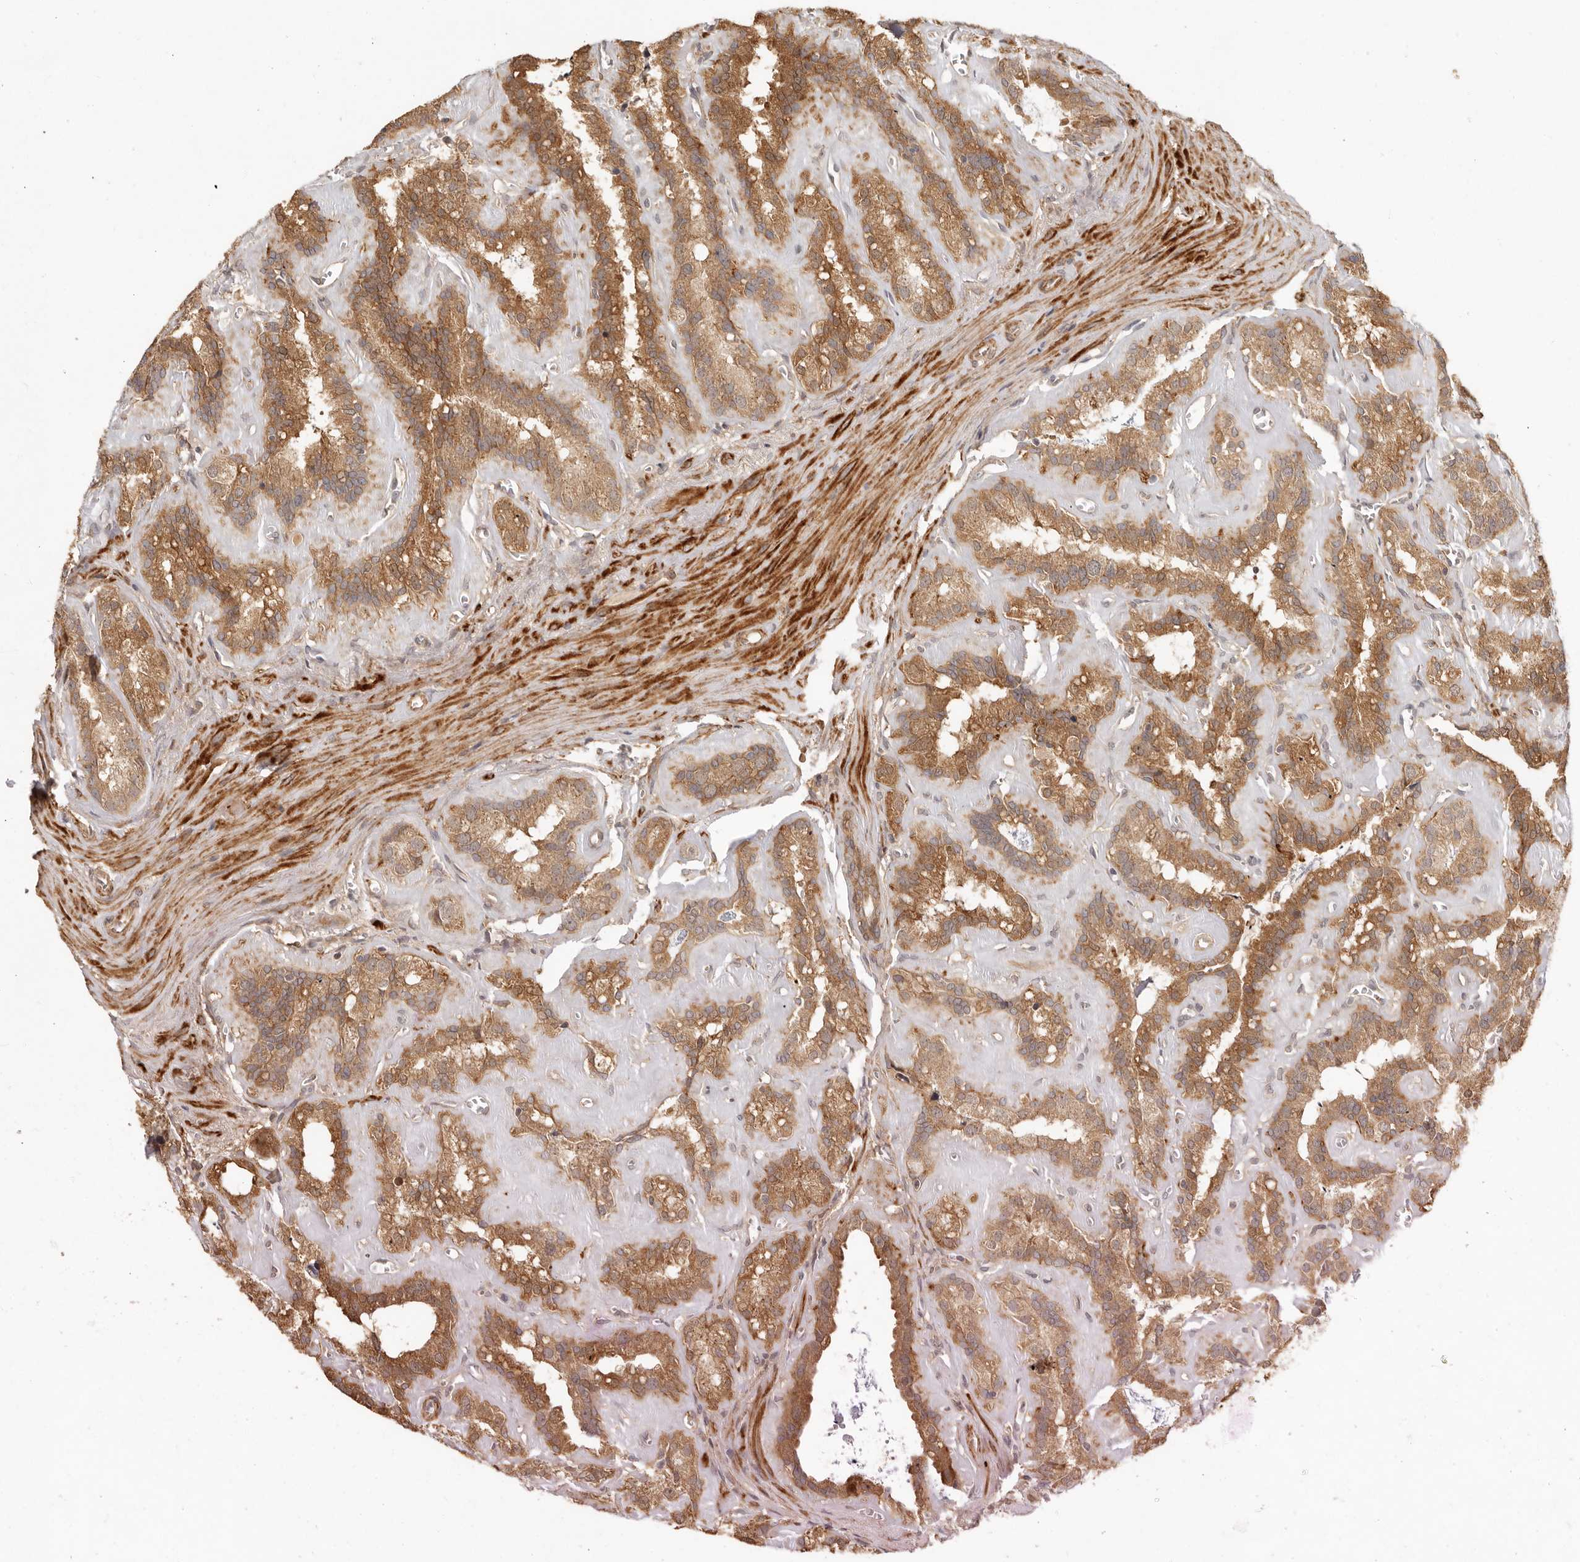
{"staining": {"intensity": "moderate", "quantity": ">75%", "location": "cytoplasmic/membranous"}, "tissue": "seminal vesicle", "cell_type": "Glandular cells", "image_type": "normal", "snomed": [{"axis": "morphology", "description": "Normal tissue, NOS"}, {"axis": "topography", "description": "Prostate"}, {"axis": "topography", "description": "Seminal veicle"}], "caption": "Immunohistochemistry (IHC) image of normal human seminal vesicle stained for a protein (brown), which demonstrates medium levels of moderate cytoplasmic/membranous positivity in about >75% of glandular cells.", "gene": "VIPR1", "patient": {"sex": "male", "age": 59}}